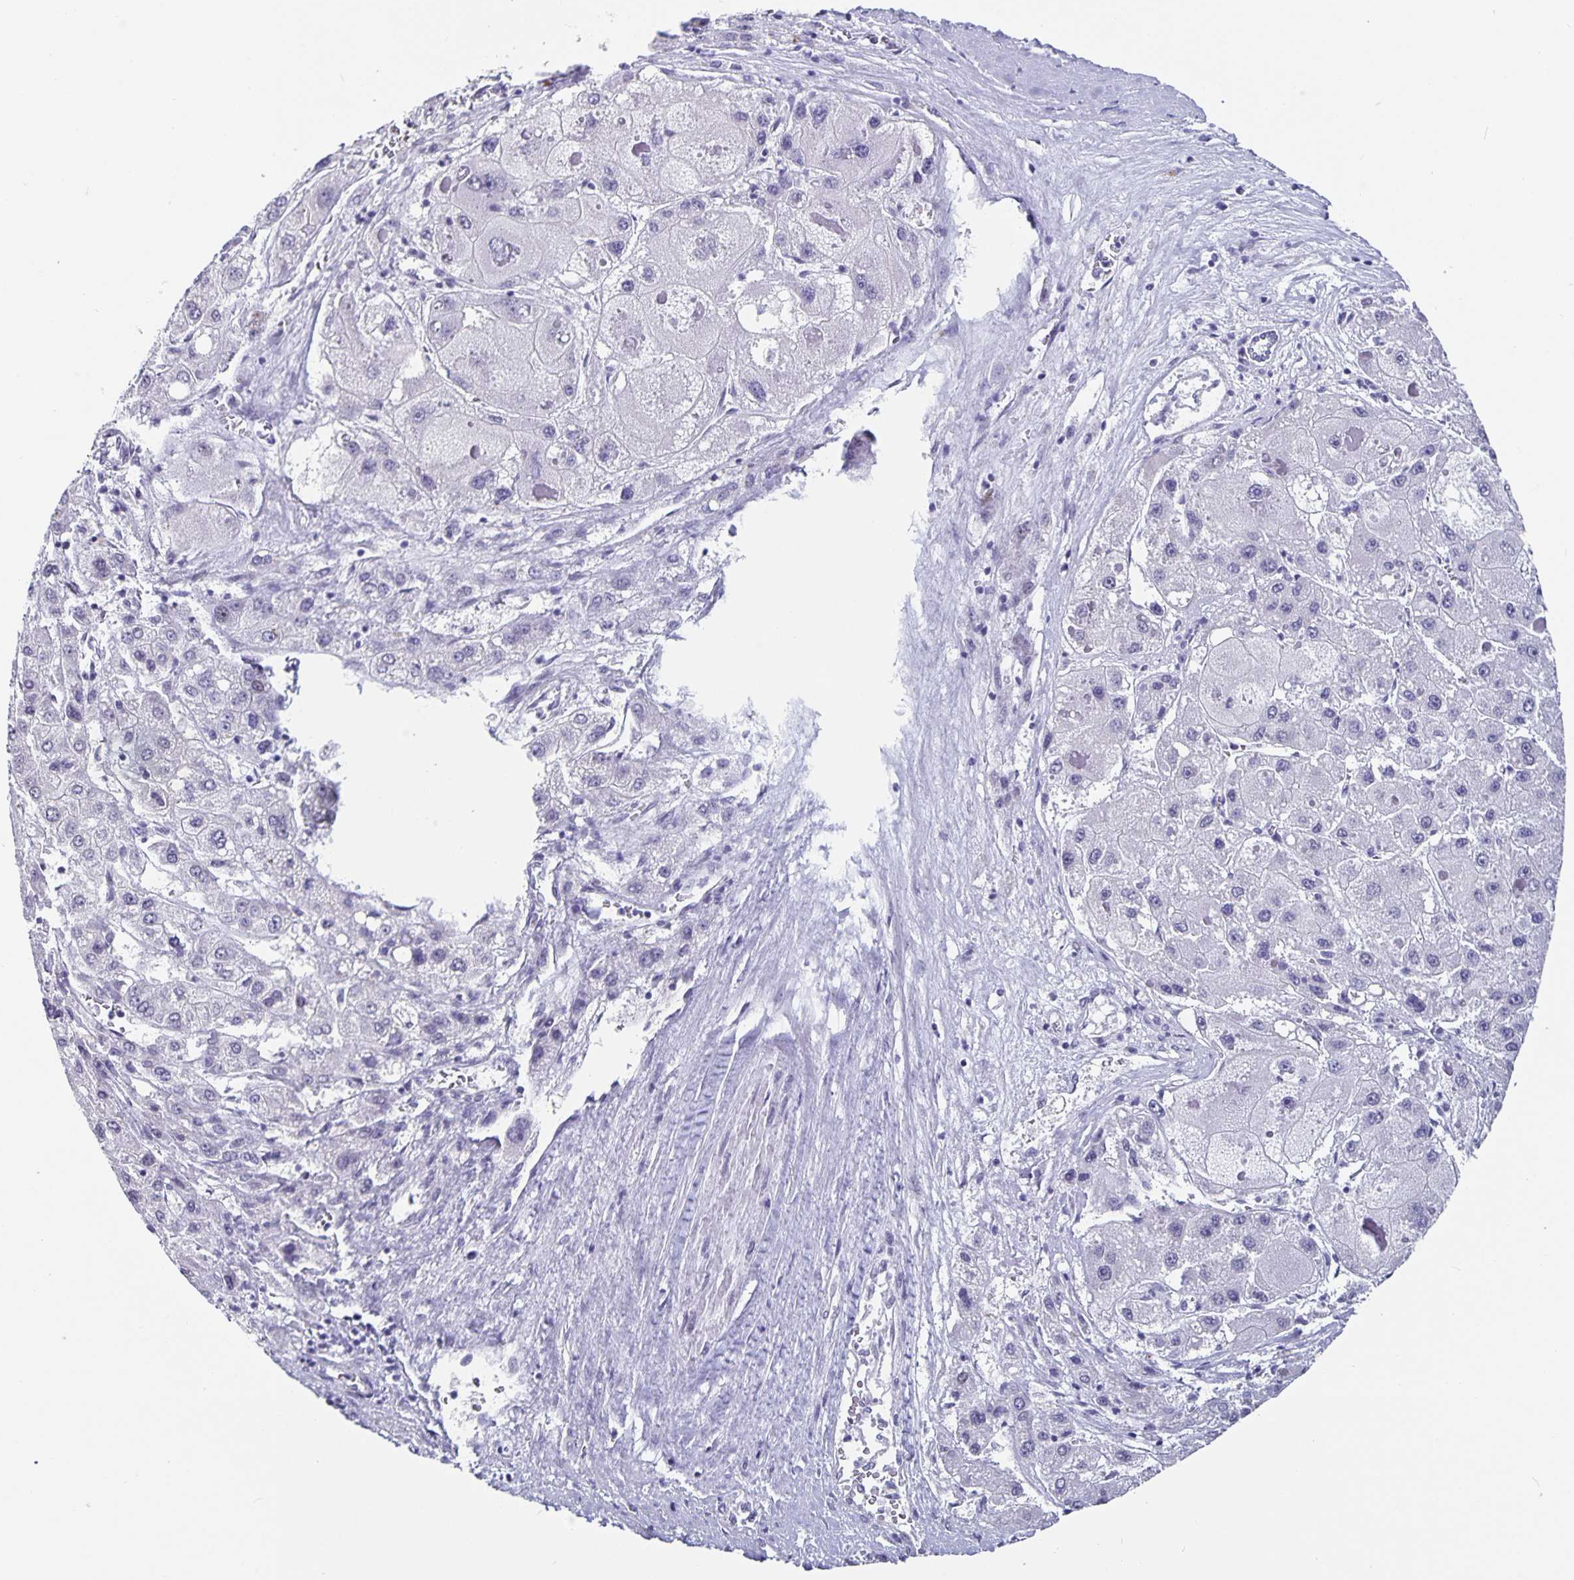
{"staining": {"intensity": "negative", "quantity": "none", "location": "none"}, "tissue": "liver cancer", "cell_type": "Tumor cells", "image_type": "cancer", "snomed": [{"axis": "morphology", "description": "Carcinoma, Hepatocellular, NOS"}, {"axis": "topography", "description": "Liver"}], "caption": "This is an immunohistochemistry photomicrograph of hepatocellular carcinoma (liver). There is no staining in tumor cells.", "gene": "OLIG2", "patient": {"sex": "female", "age": 73}}